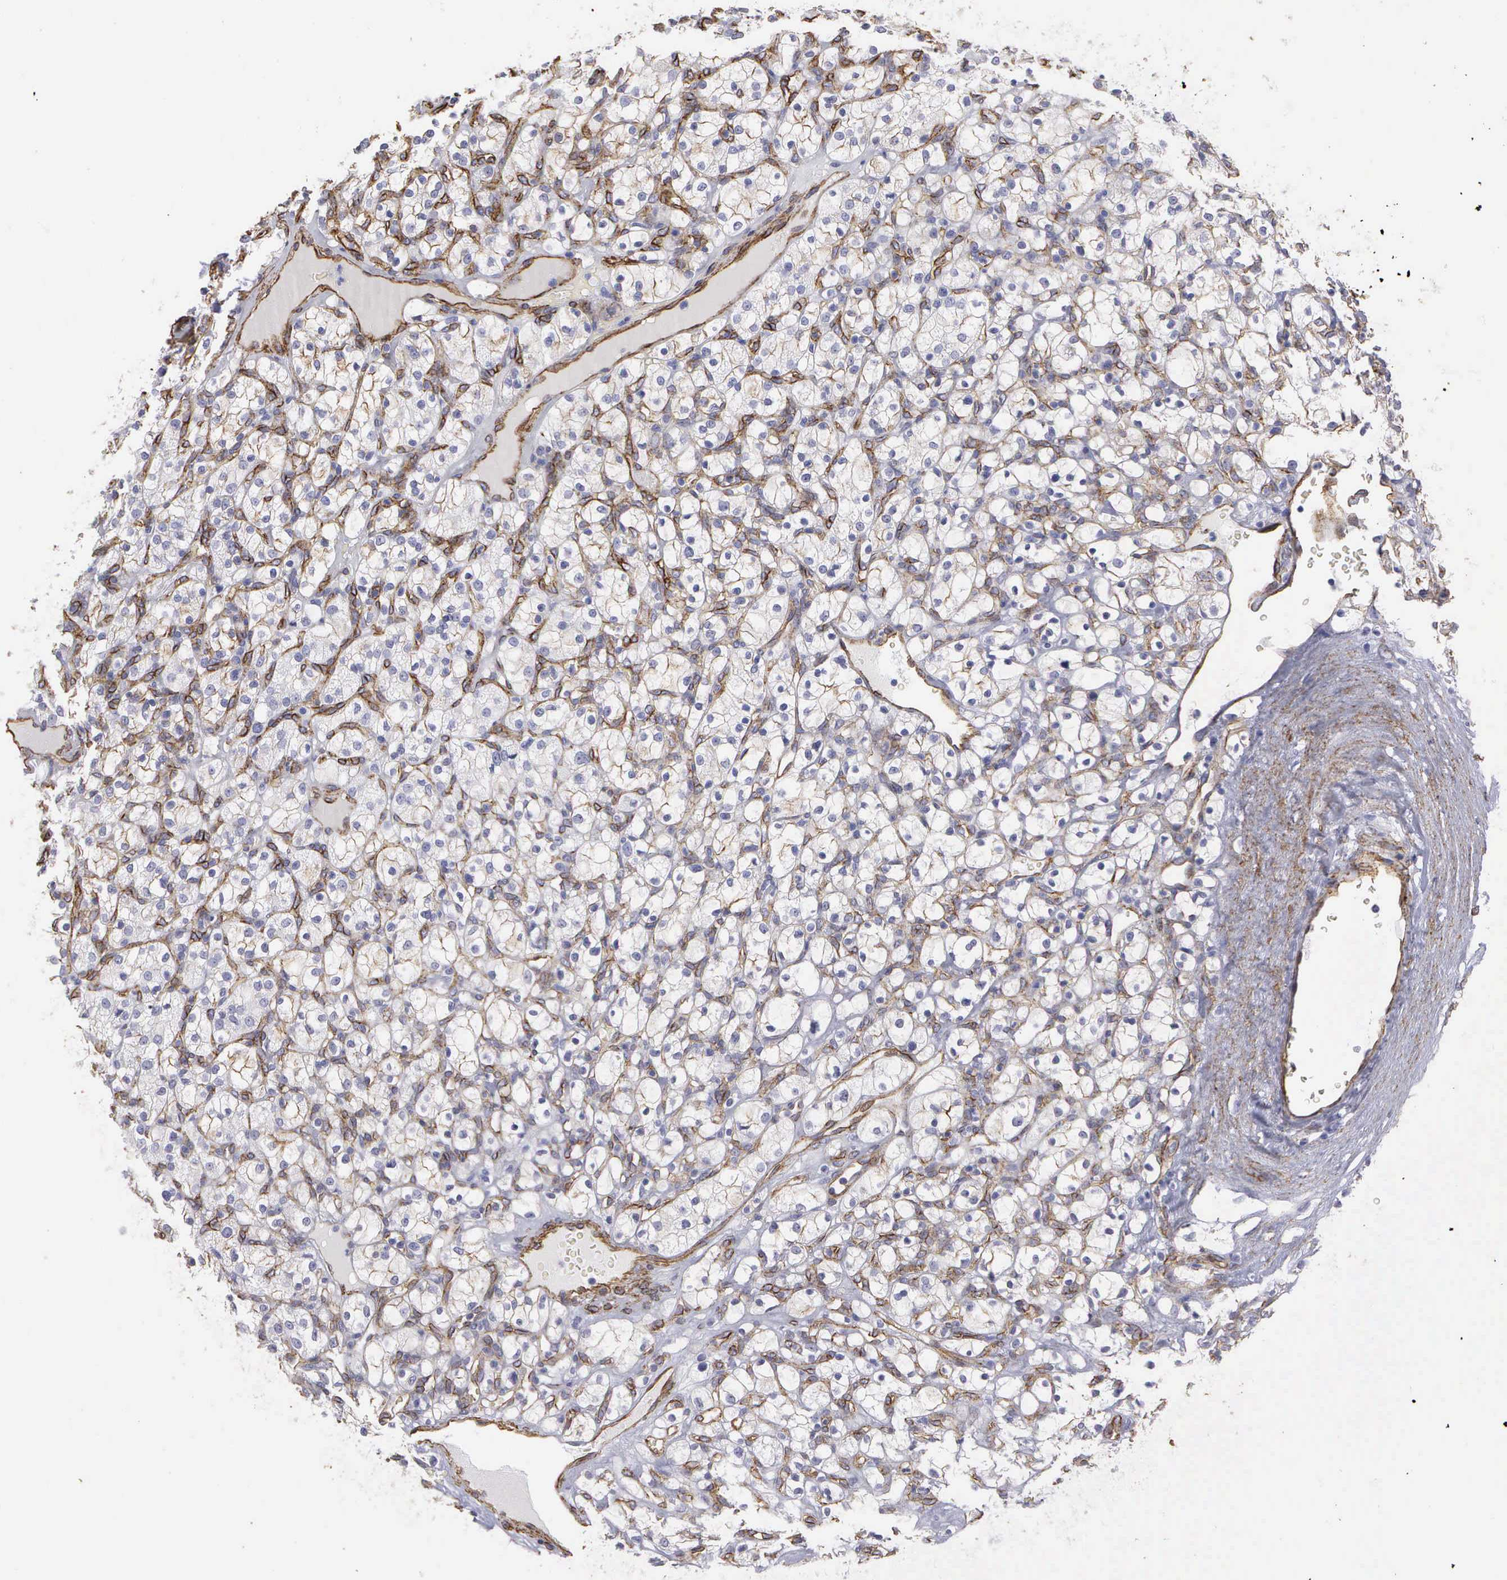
{"staining": {"intensity": "negative", "quantity": "none", "location": "none"}, "tissue": "renal cancer", "cell_type": "Tumor cells", "image_type": "cancer", "snomed": [{"axis": "morphology", "description": "Adenocarcinoma, NOS"}, {"axis": "topography", "description": "Kidney"}], "caption": "The immunohistochemistry (IHC) histopathology image has no significant expression in tumor cells of renal cancer (adenocarcinoma) tissue.", "gene": "MAGEB10", "patient": {"sex": "female", "age": 83}}